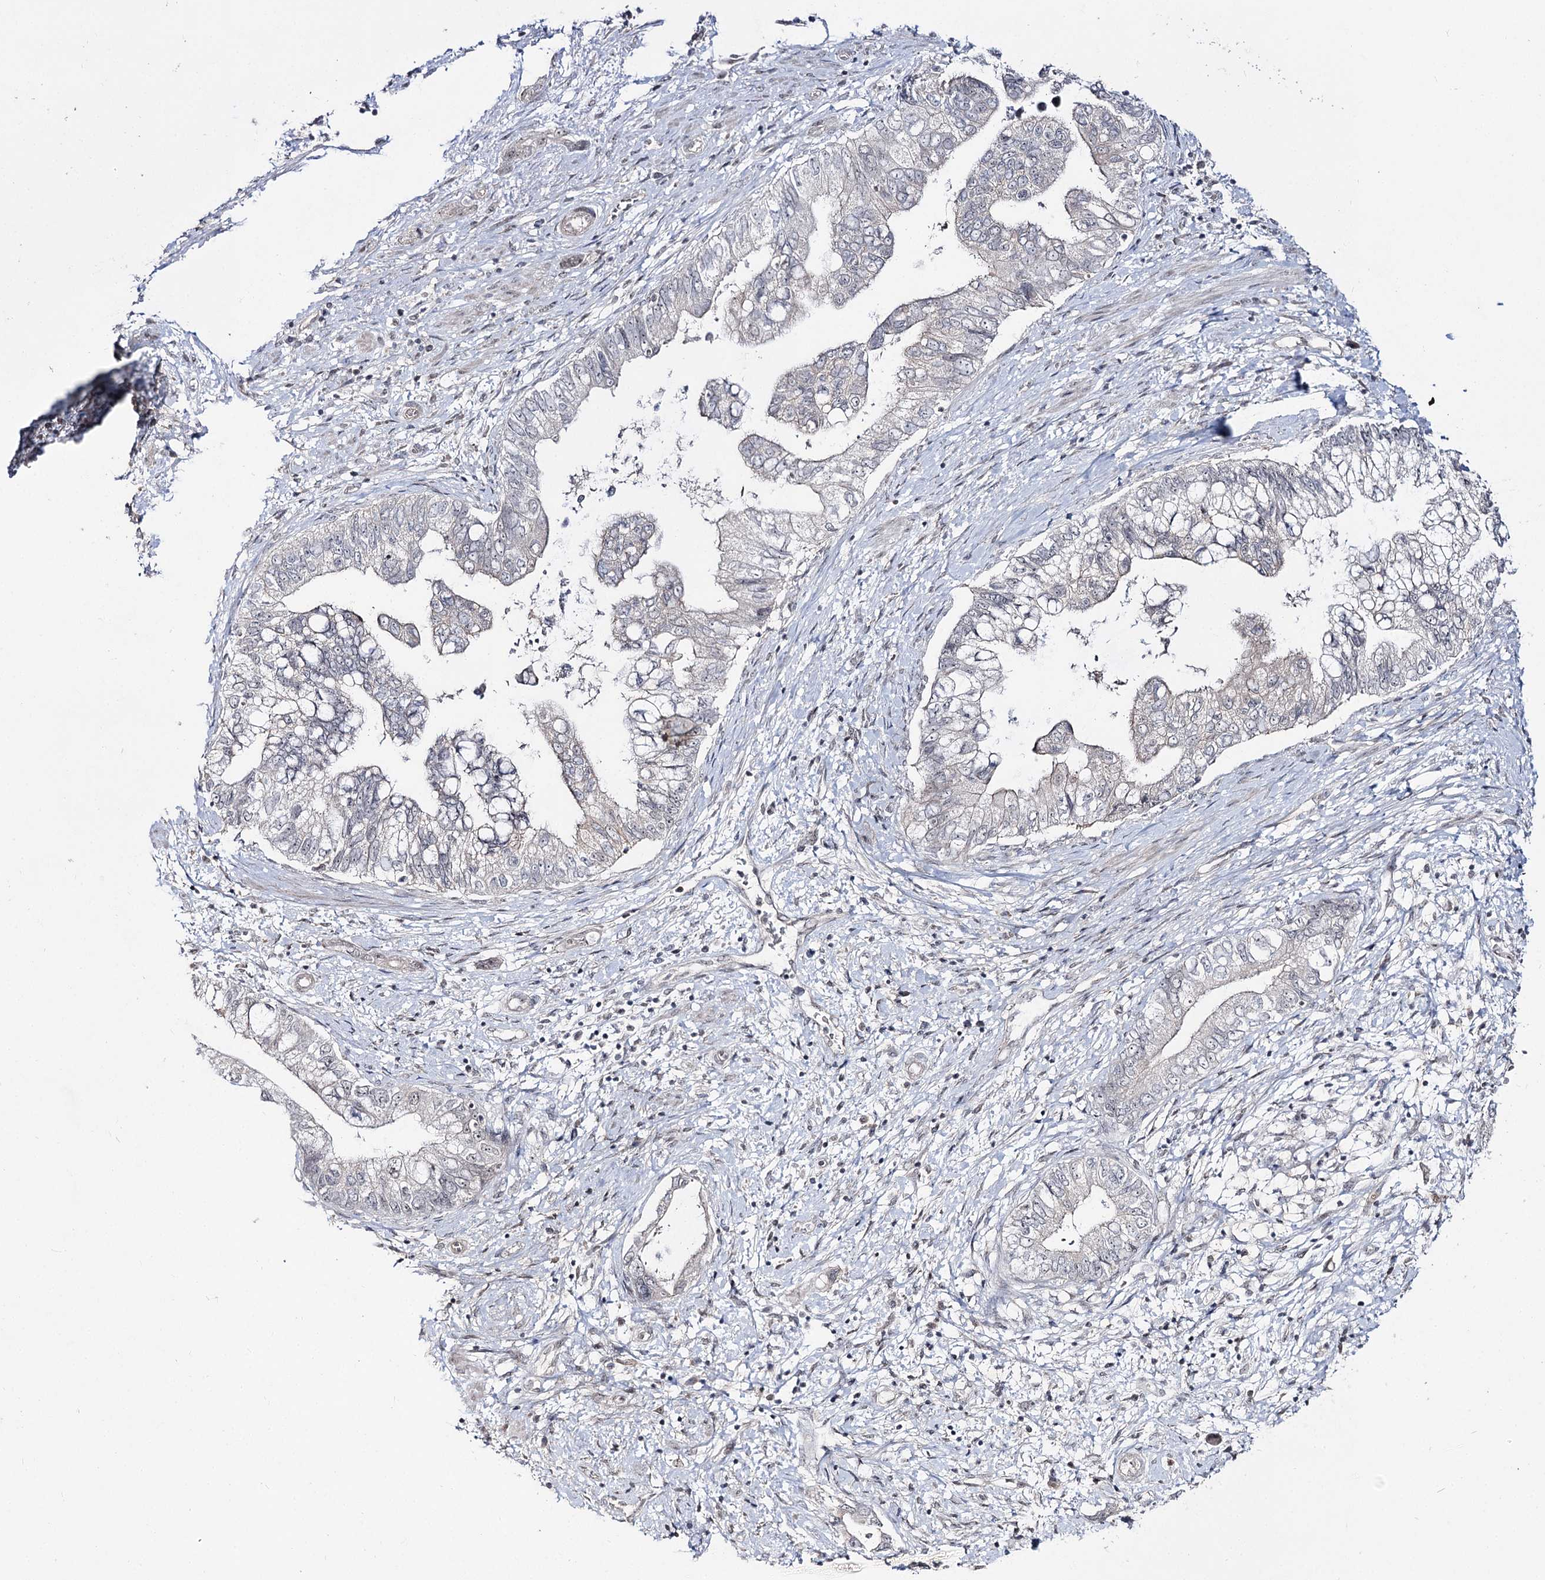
{"staining": {"intensity": "negative", "quantity": "none", "location": "none"}, "tissue": "pancreatic cancer", "cell_type": "Tumor cells", "image_type": "cancer", "snomed": [{"axis": "morphology", "description": "Adenocarcinoma, NOS"}, {"axis": "topography", "description": "Pancreas"}], "caption": "Immunohistochemistry histopathology image of human pancreatic adenocarcinoma stained for a protein (brown), which demonstrates no expression in tumor cells. Nuclei are stained in blue.", "gene": "RRP9", "patient": {"sex": "female", "age": 73}}